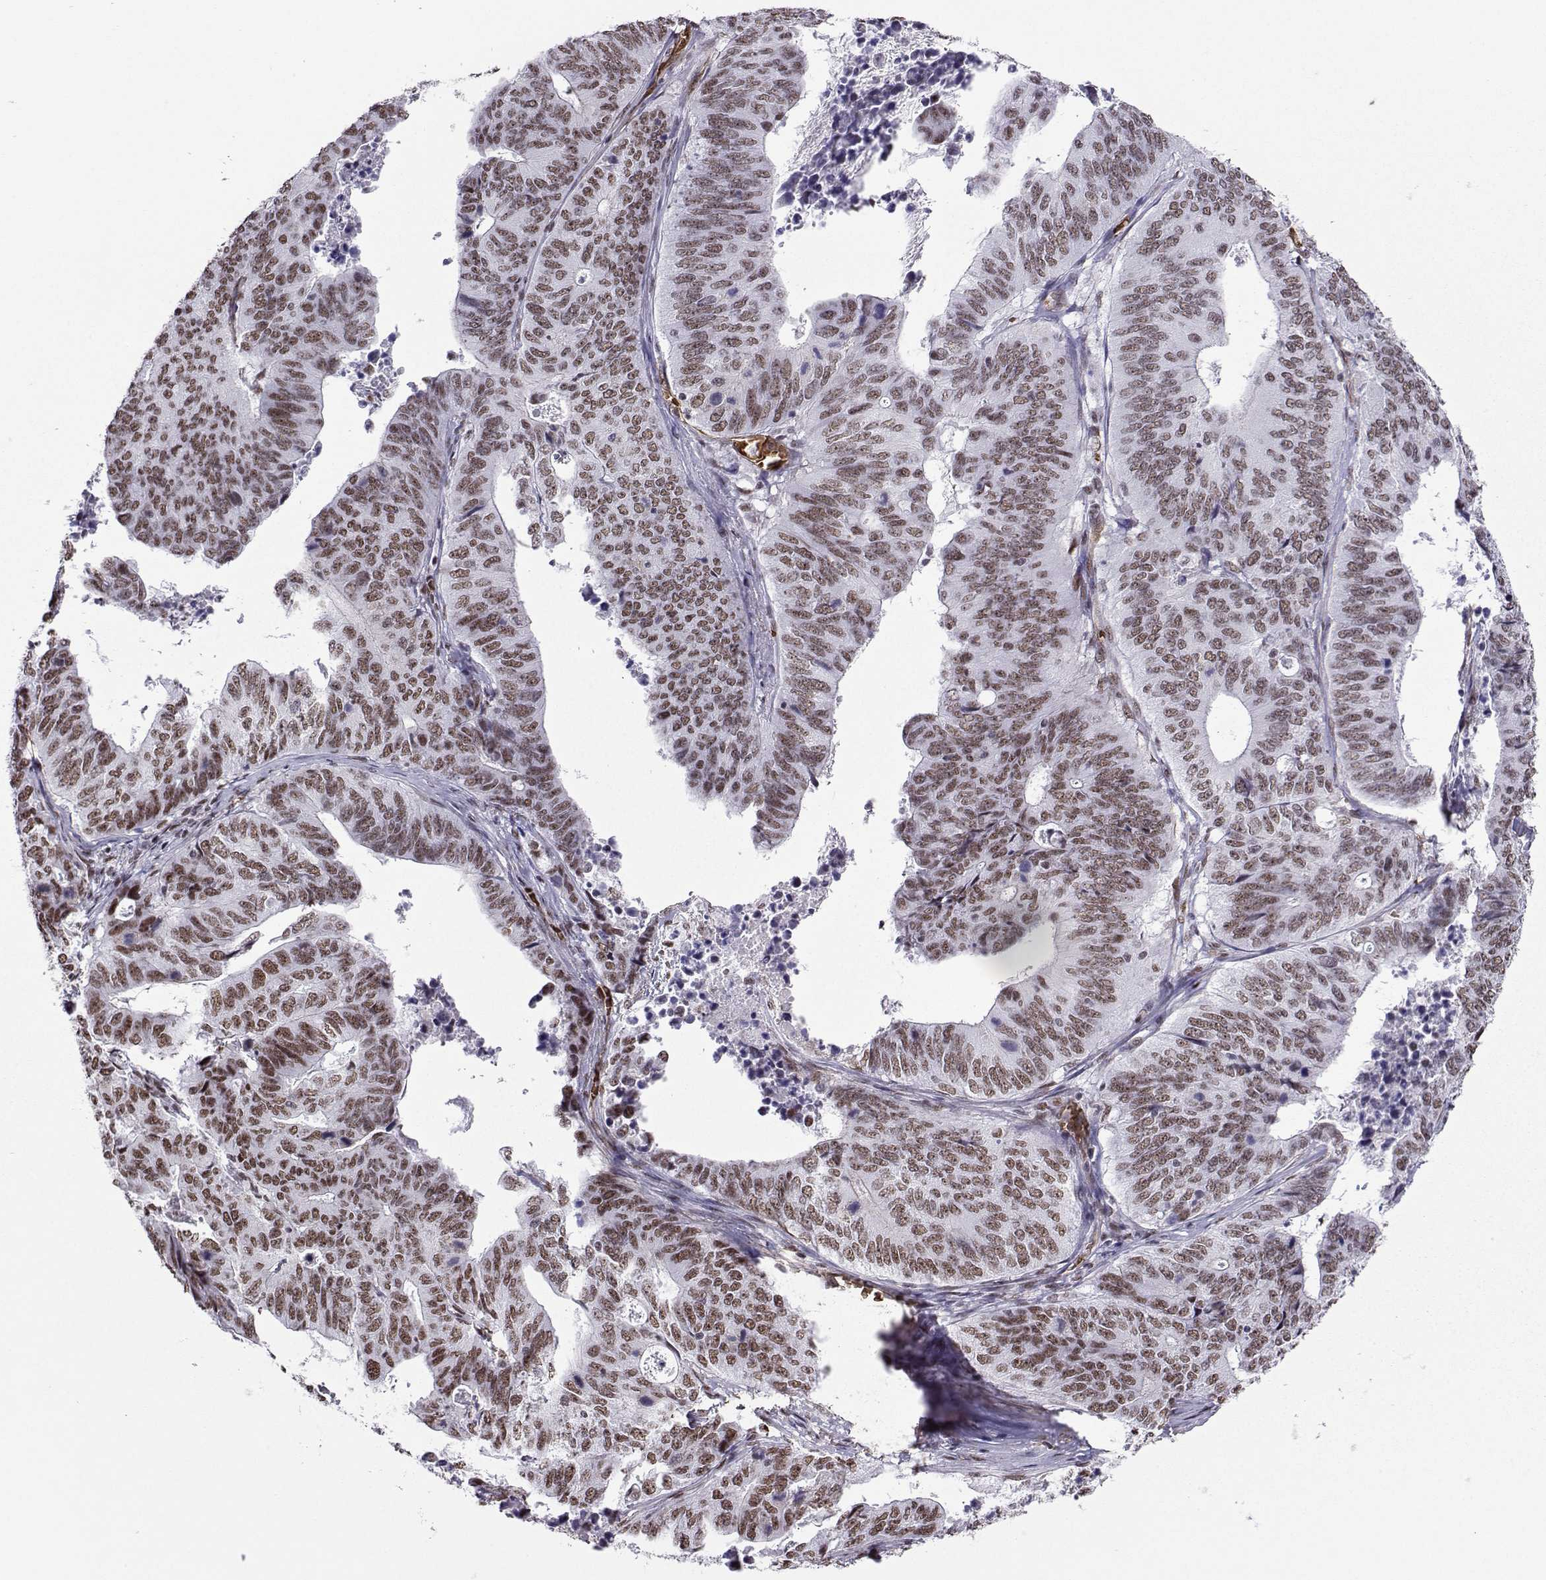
{"staining": {"intensity": "moderate", "quantity": "25%-75%", "location": "nuclear"}, "tissue": "stomach cancer", "cell_type": "Tumor cells", "image_type": "cancer", "snomed": [{"axis": "morphology", "description": "Adenocarcinoma, NOS"}, {"axis": "topography", "description": "Stomach, upper"}], "caption": "Tumor cells exhibit moderate nuclear staining in about 25%-75% of cells in stomach cancer (adenocarcinoma).", "gene": "CCNK", "patient": {"sex": "female", "age": 67}}